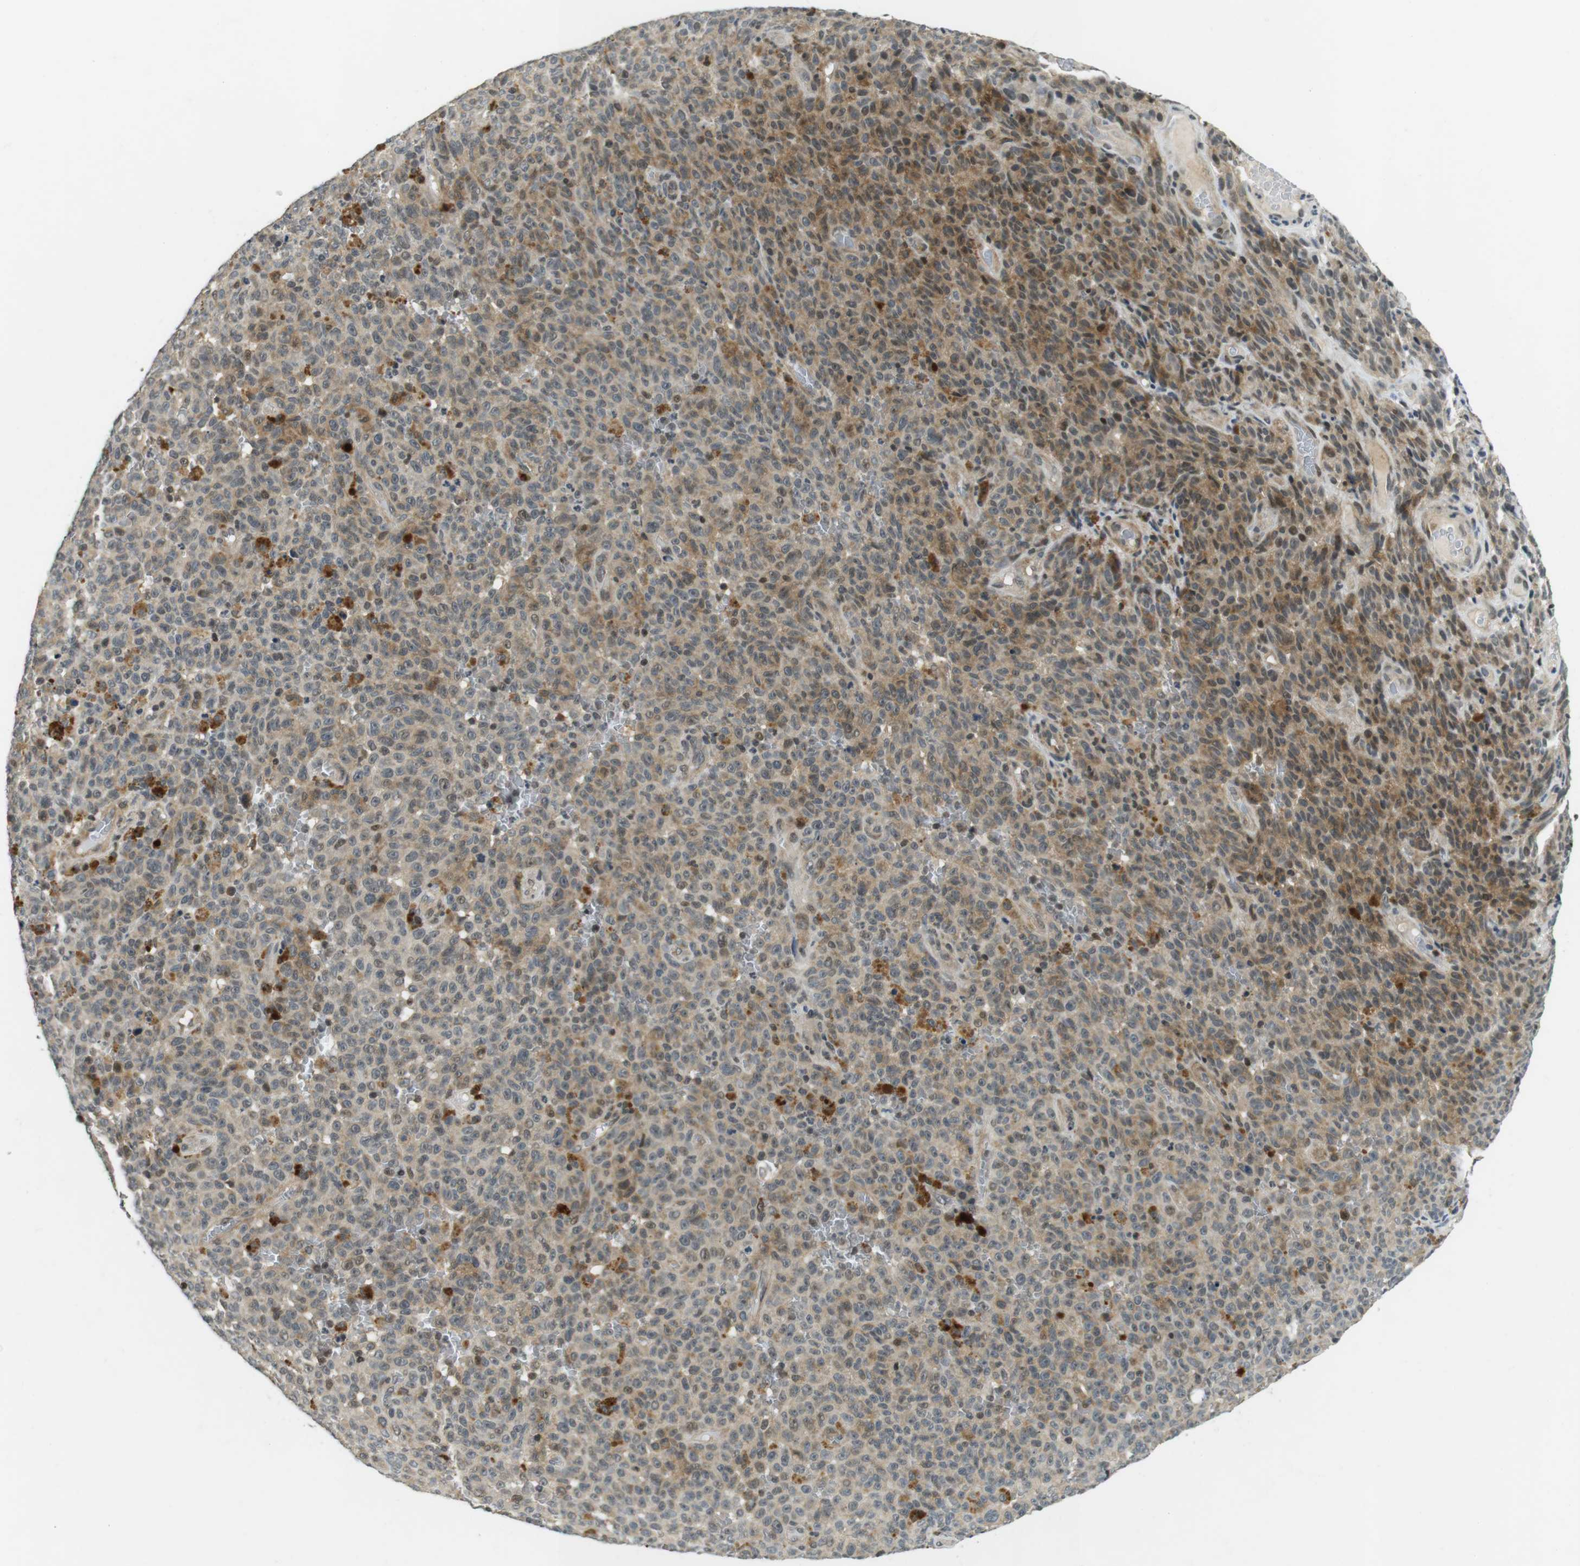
{"staining": {"intensity": "moderate", "quantity": "25%-75%", "location": "cytoplasmic/membranous"}, "tissue": "melanoma", "cell_type": "Tumor cells", "image_type": "cancer", "snomed": [{"axis": "morphology", "description": "Malignant melanoma, NOS"}, {"axis": "topography", "description": "Skin"}], "caption": "Immunohistochemistry (DAB (3,3'-diaminobenzidine)) staining of malignant melanoma displays moderate cytoplasmic/membranous protein staining in approximately 25%-75% of tumor cells. (Brightfield microscopy of DAB IHC at high magnification).", "gene": "BRD4", "patient": {"sex": "female", "age": 82}}